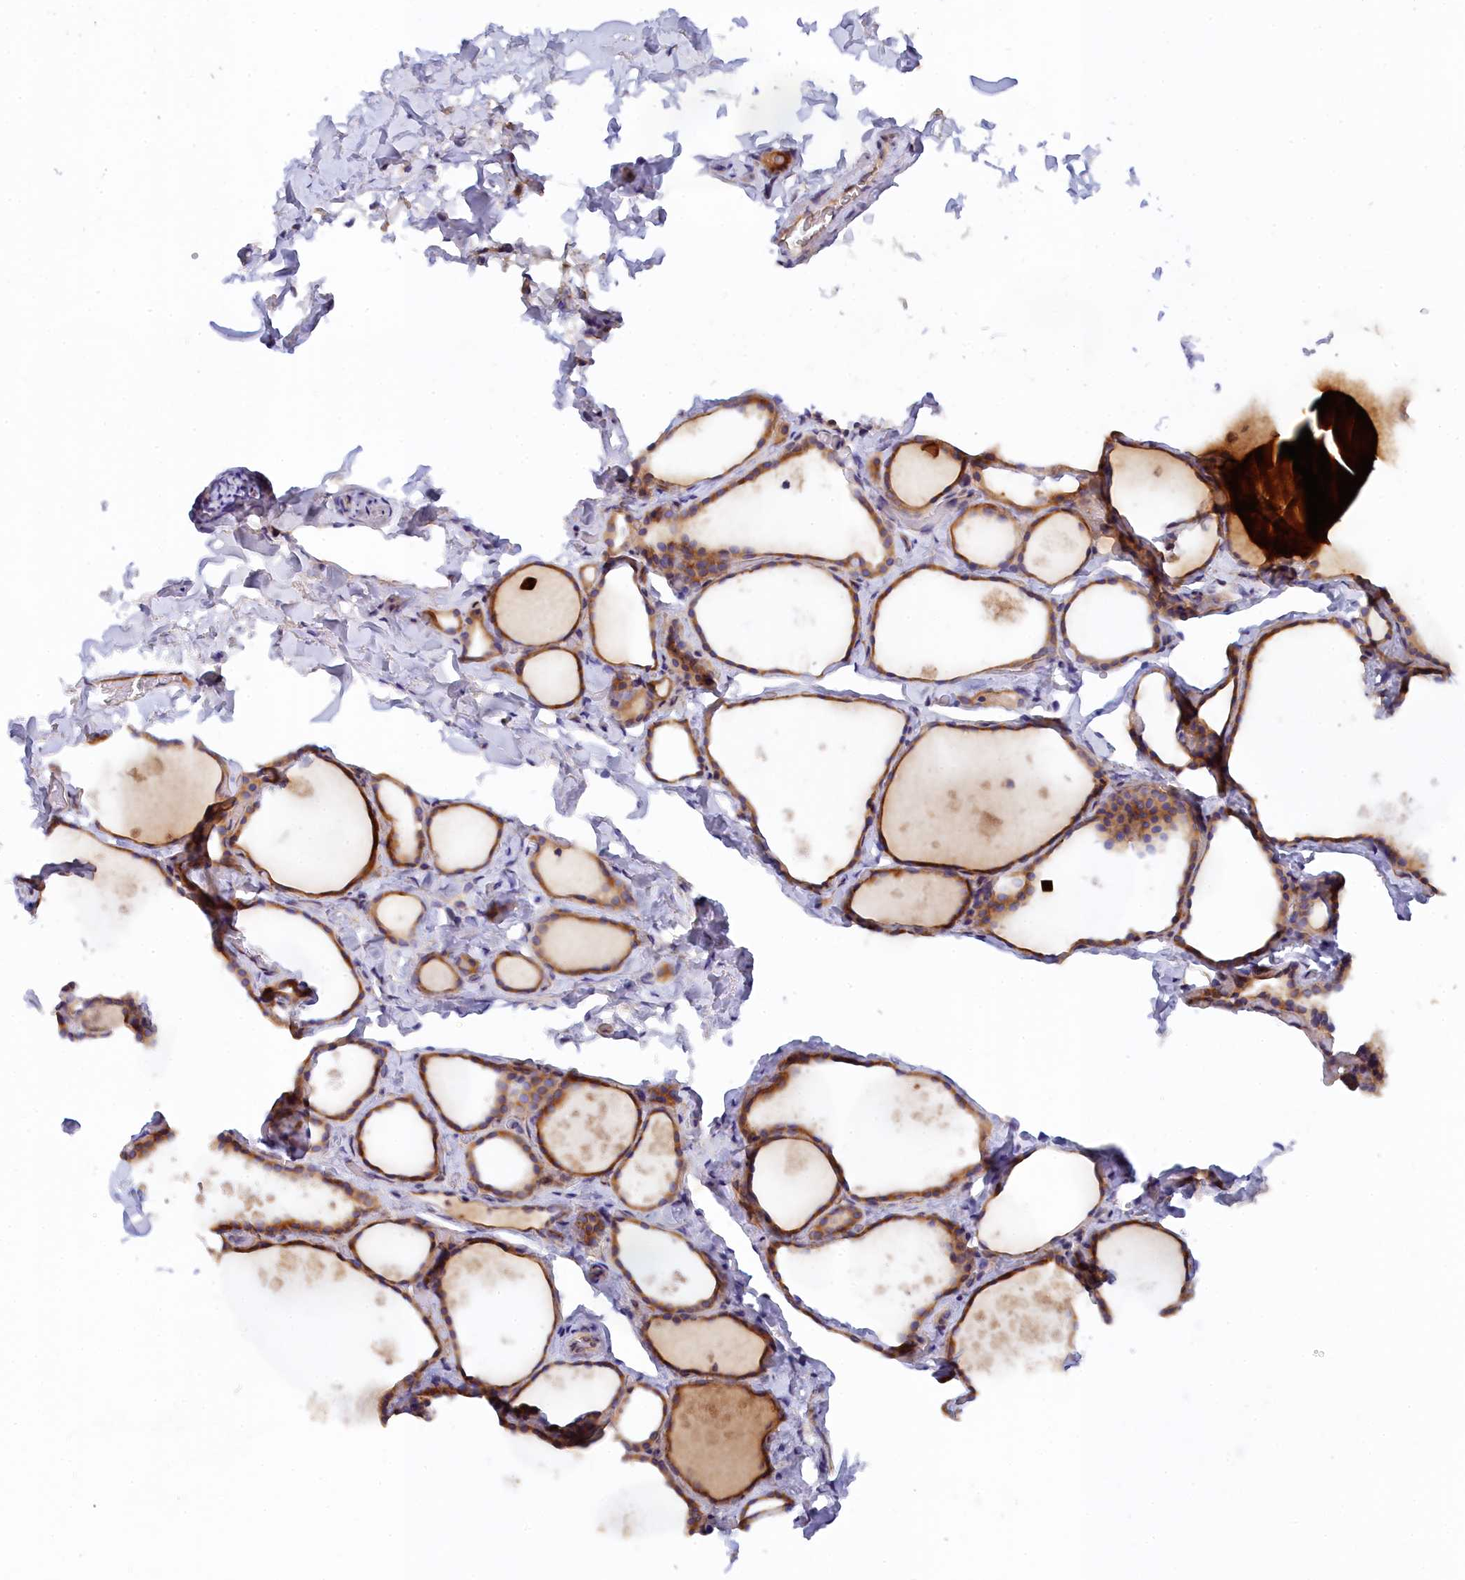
{"staining": {"intensity": "moderate", "quantity": "25%-75%", "location": "cytoplasmic/membranous"}, "tissue": "thyroid gland", "cell_type": "Glandular cells", "image_type": "normal", "snomed": [{"axis": "morphology", "description": "Normal tissue, NOS"}, {"axis": "topography", "description": "Thyroid gland"}], "caption": "A medium amount of moderate cytoplasmic/membranous positivity is present in approximately 25%-75% of glandular cells in unremarkable thyroid gland. (DAB IHC with brightfield microscopy, high magnification).", "gene": "SPATA5L1", "patient": {"sex": "female", "age": 44}}